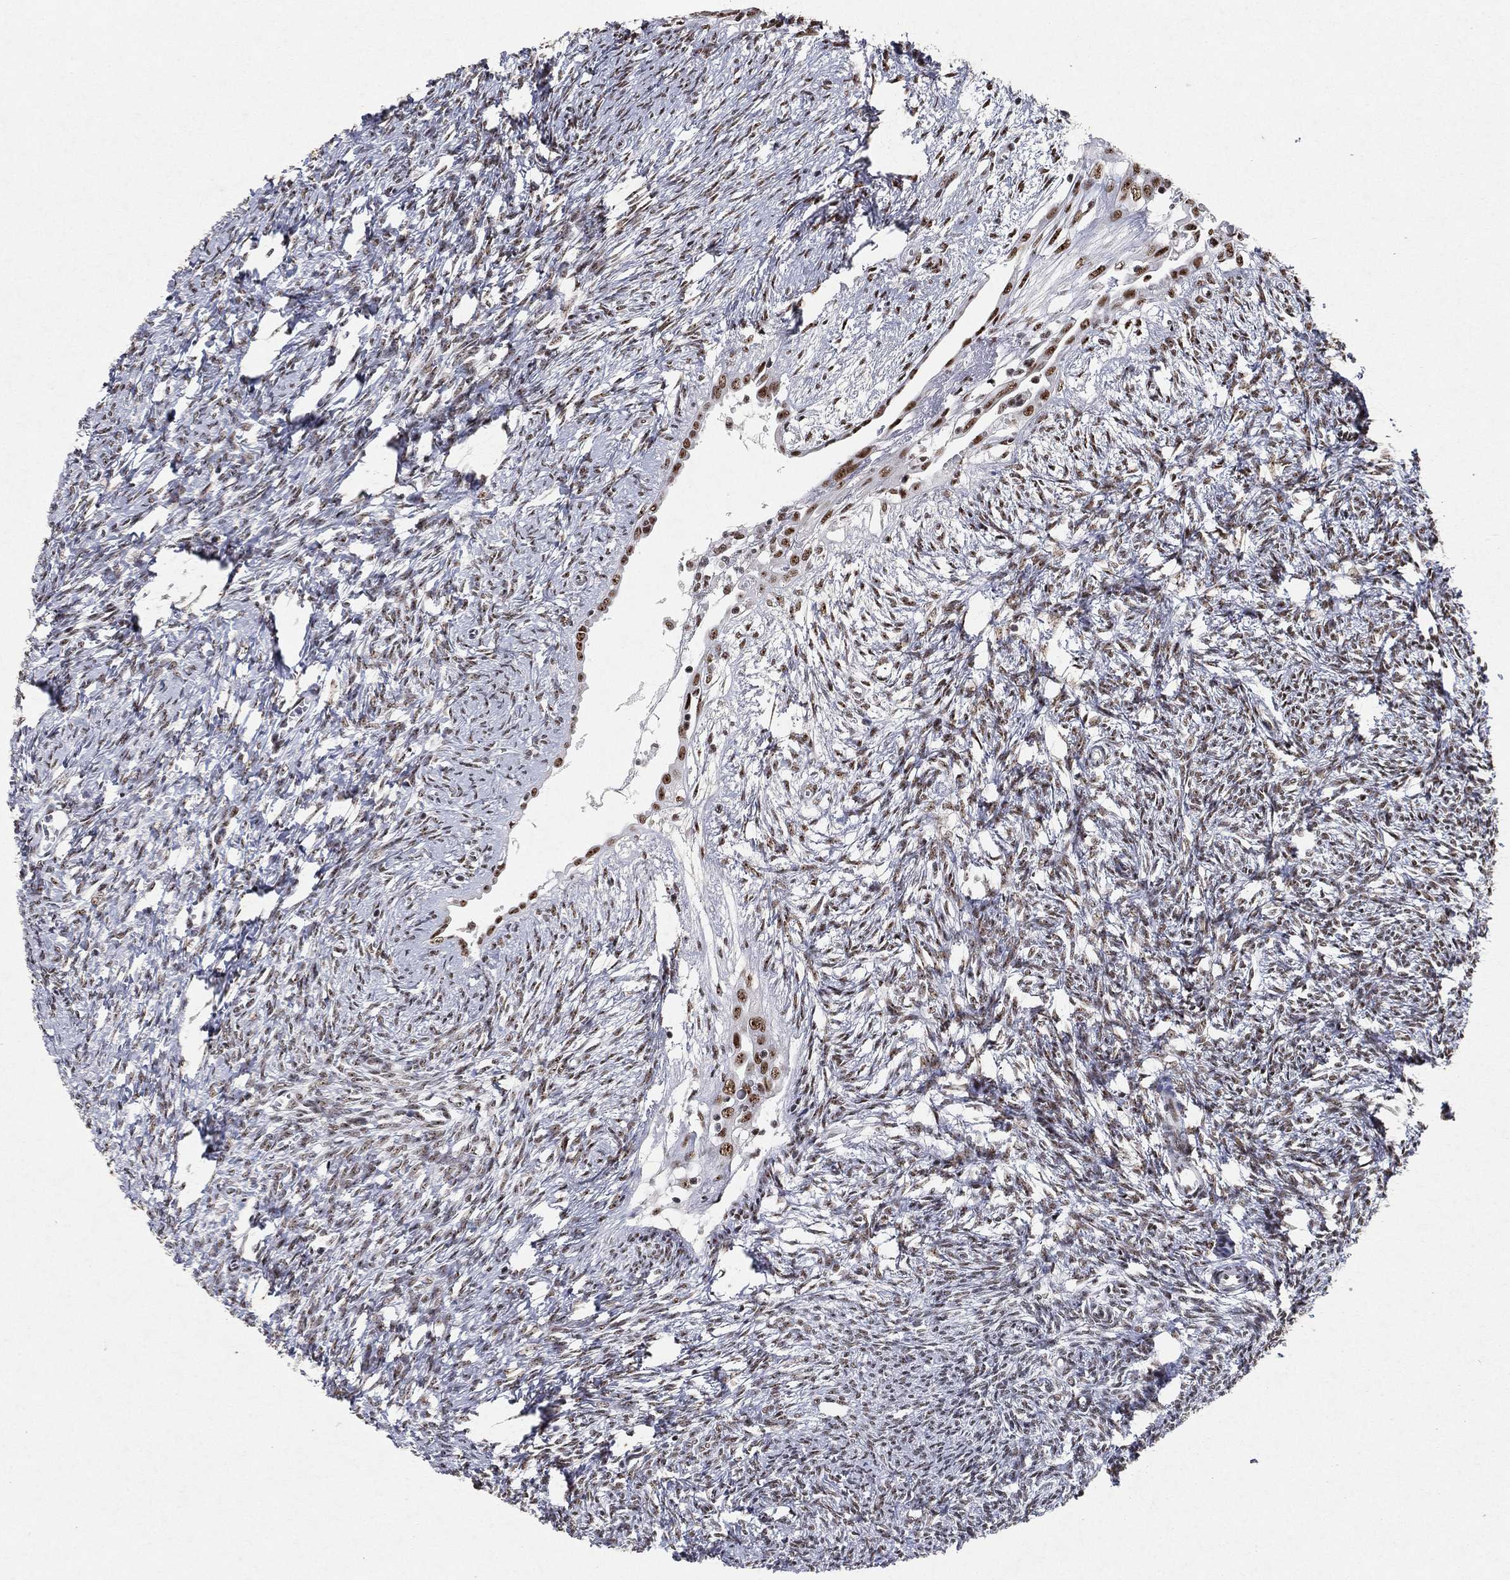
{"staining": {"intensity": "weak", "quantity": "25%-75%", "location": "cytoplasmic/membranous,nuclear"}, "tissue": "ovary", "cell_type": "Follicle cells", "image_type": "normal", "snomed": [{"axis": "morphology", "description": "Normal tissue, NOS"}, {"axis": "topography", "description": "Fallopian tube"}, {"axis": "topography", "description": "Ovary"}], "caption": "Immunohistochemistry (IHC) photomicrograph of benign ovary stained for a protein (brown), which demonstrates low levels of weak cytoplasmic/membranous,nuclear positivity in about 25%-75% of follicle cells.", "gene": "DDX27", "patient": {"sex": "female", "age": 33}}